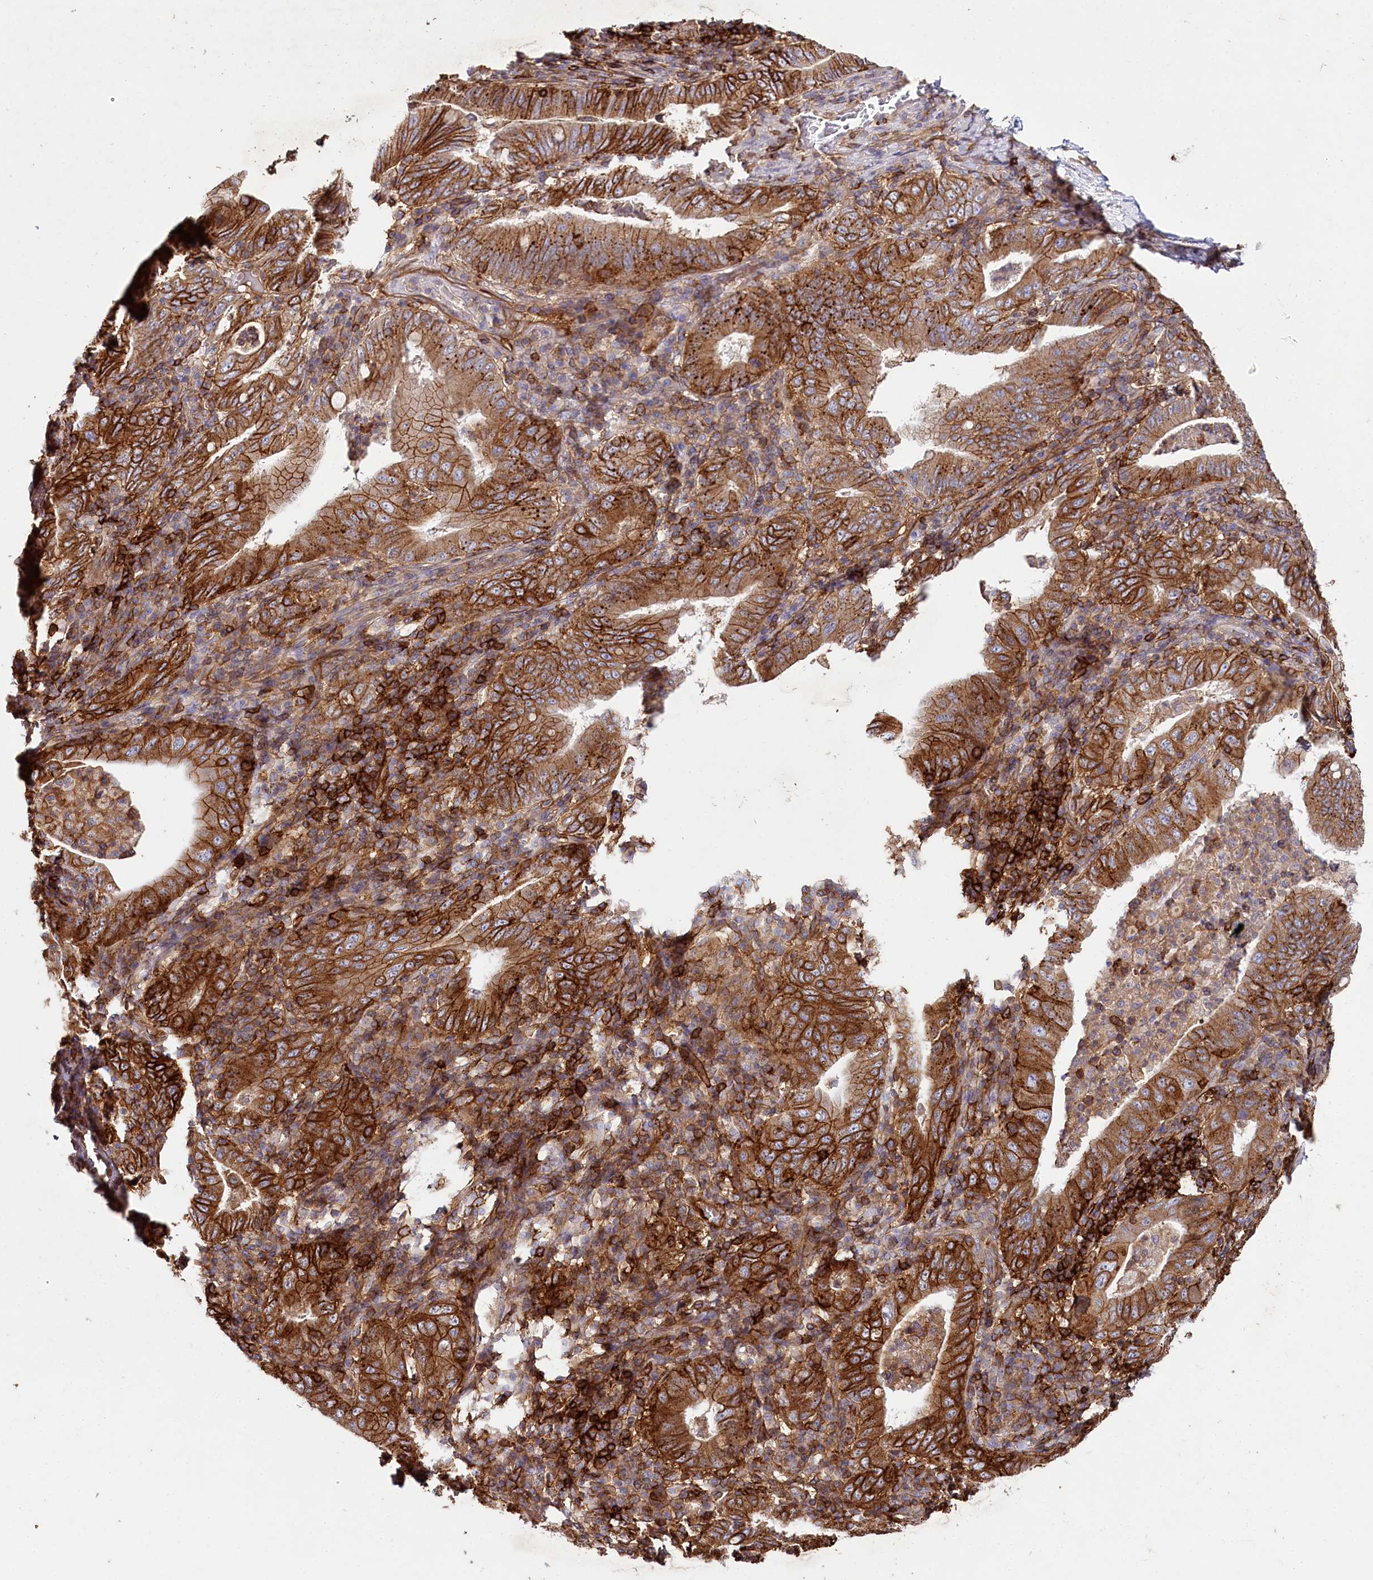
{"staining": {"intensity": "strong", "quantity": ">75%", "location": "cytoplasmic/membranous"}, "tissue": "stomach cancer", "cell_type": "Tumor cells", "image_type": "cancer", "snomed": [{"axis": "morphology", "description": "Normal tissue, NOS"}, {"axis": "morphology", "description": "Adenocarcinoma, NOS"}, {"axis": "topography", "description": "Esophagus"}, {"axis": "topography", "description": "Stomach, upper"}, {"axis": "topography", "description": "Peripheral nerve tissue"}], "caption": "Immunohistochemistry of stomach adenocarcinoma exhibits high levels of strong cytoplasmic/membranous expression in approximately >75% of tumor cells.", "gene": "RBP5", "patient": {"sex": "male", "age": 62}}